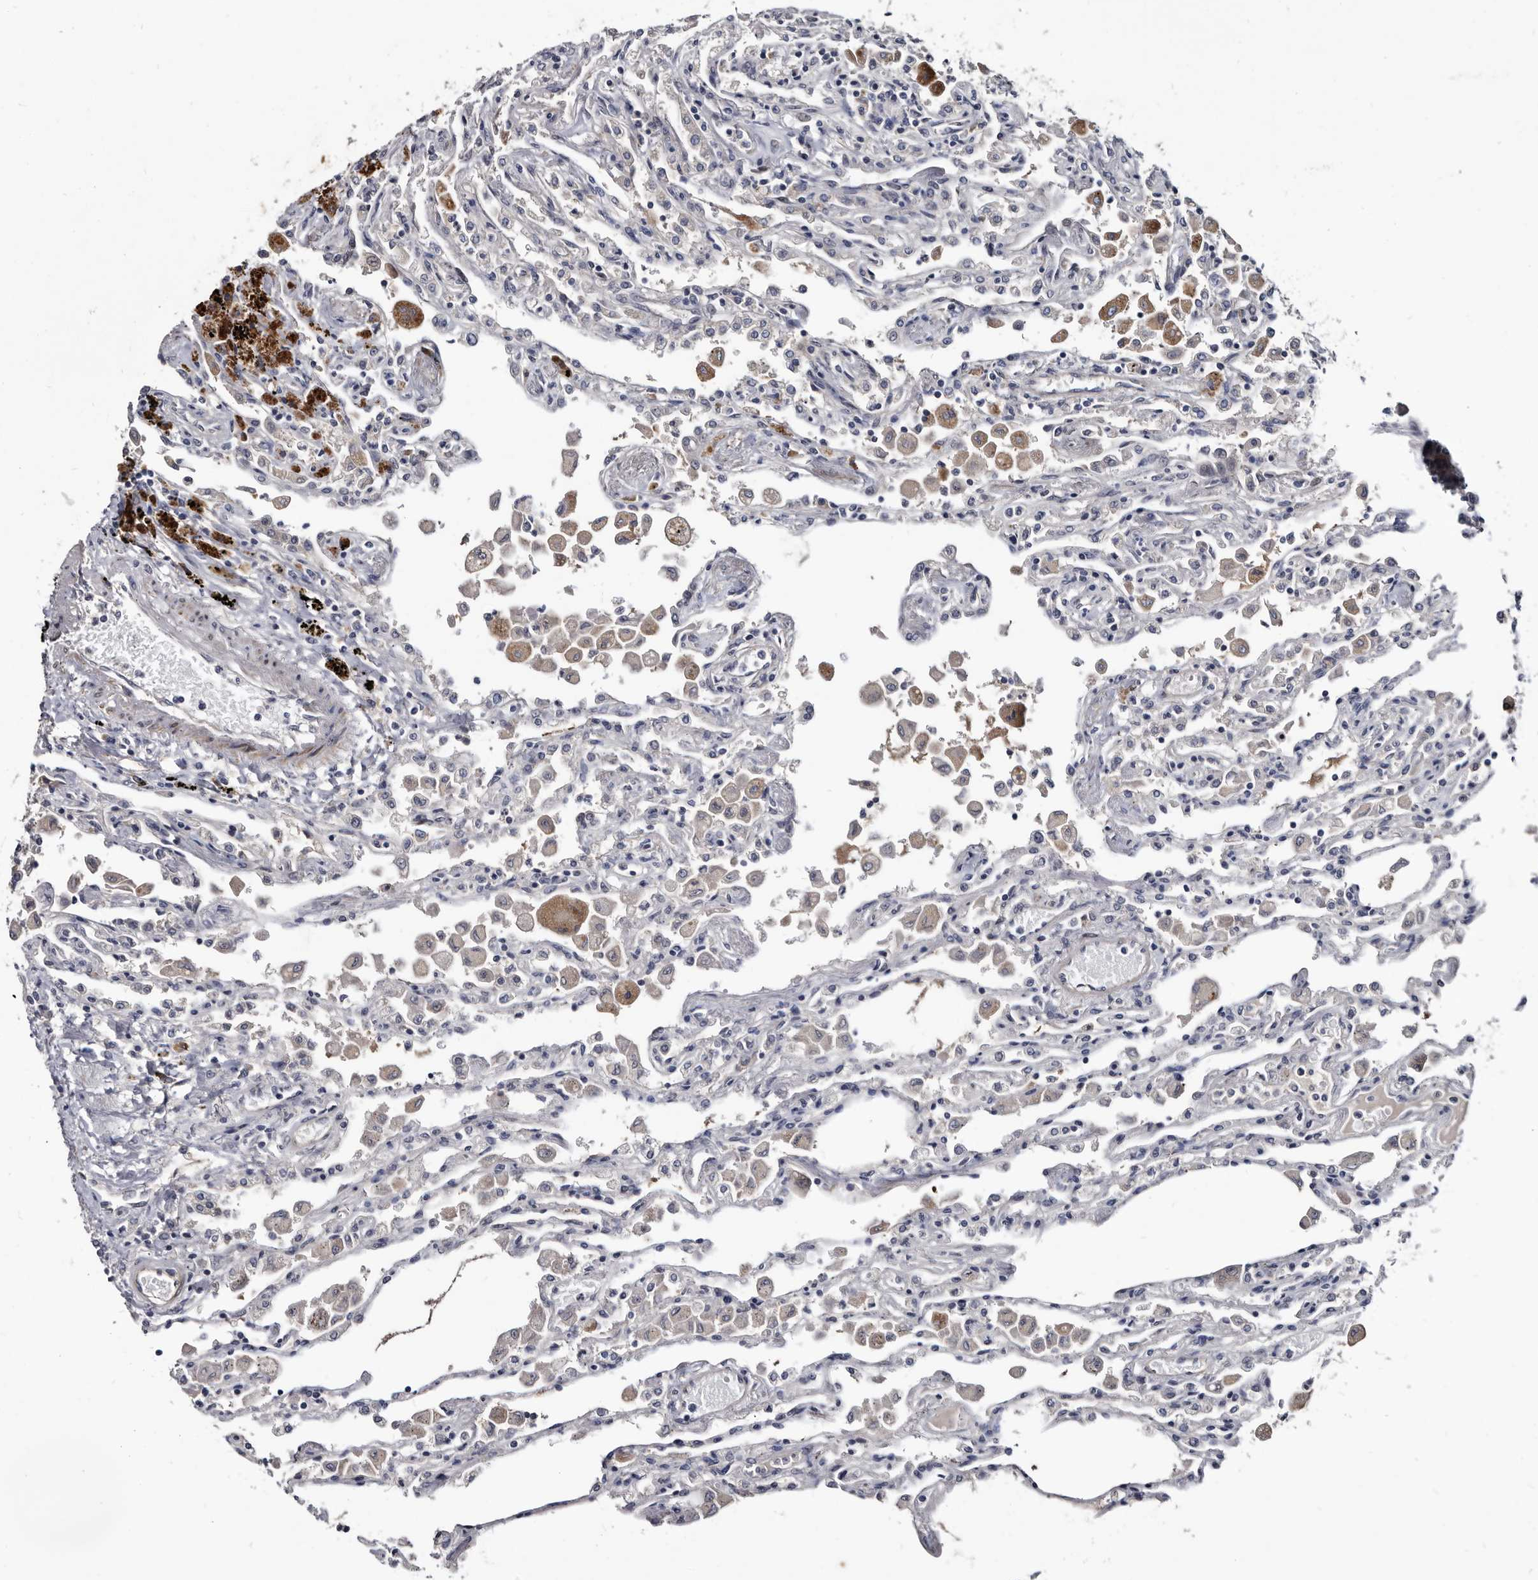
{"staining": {"intensity": "negative", "quantity": "none", "location": "none"}, "tissue": "lung", "cell_type": "Alveolar cells", "image_type": "normal", "snomed": [{"axis": "morphology", "description": "Normal tissue, NOS"}, {"axis": "topography", "description": "Bronchus"}, {"axis": "topography", "description": "Lung"}], "caption": "Protein analysis of unremarkable lung displays no significant expression in alveolar cells.", "gene": "PROM1", "patient": {"sex": "female", "age": 49}}